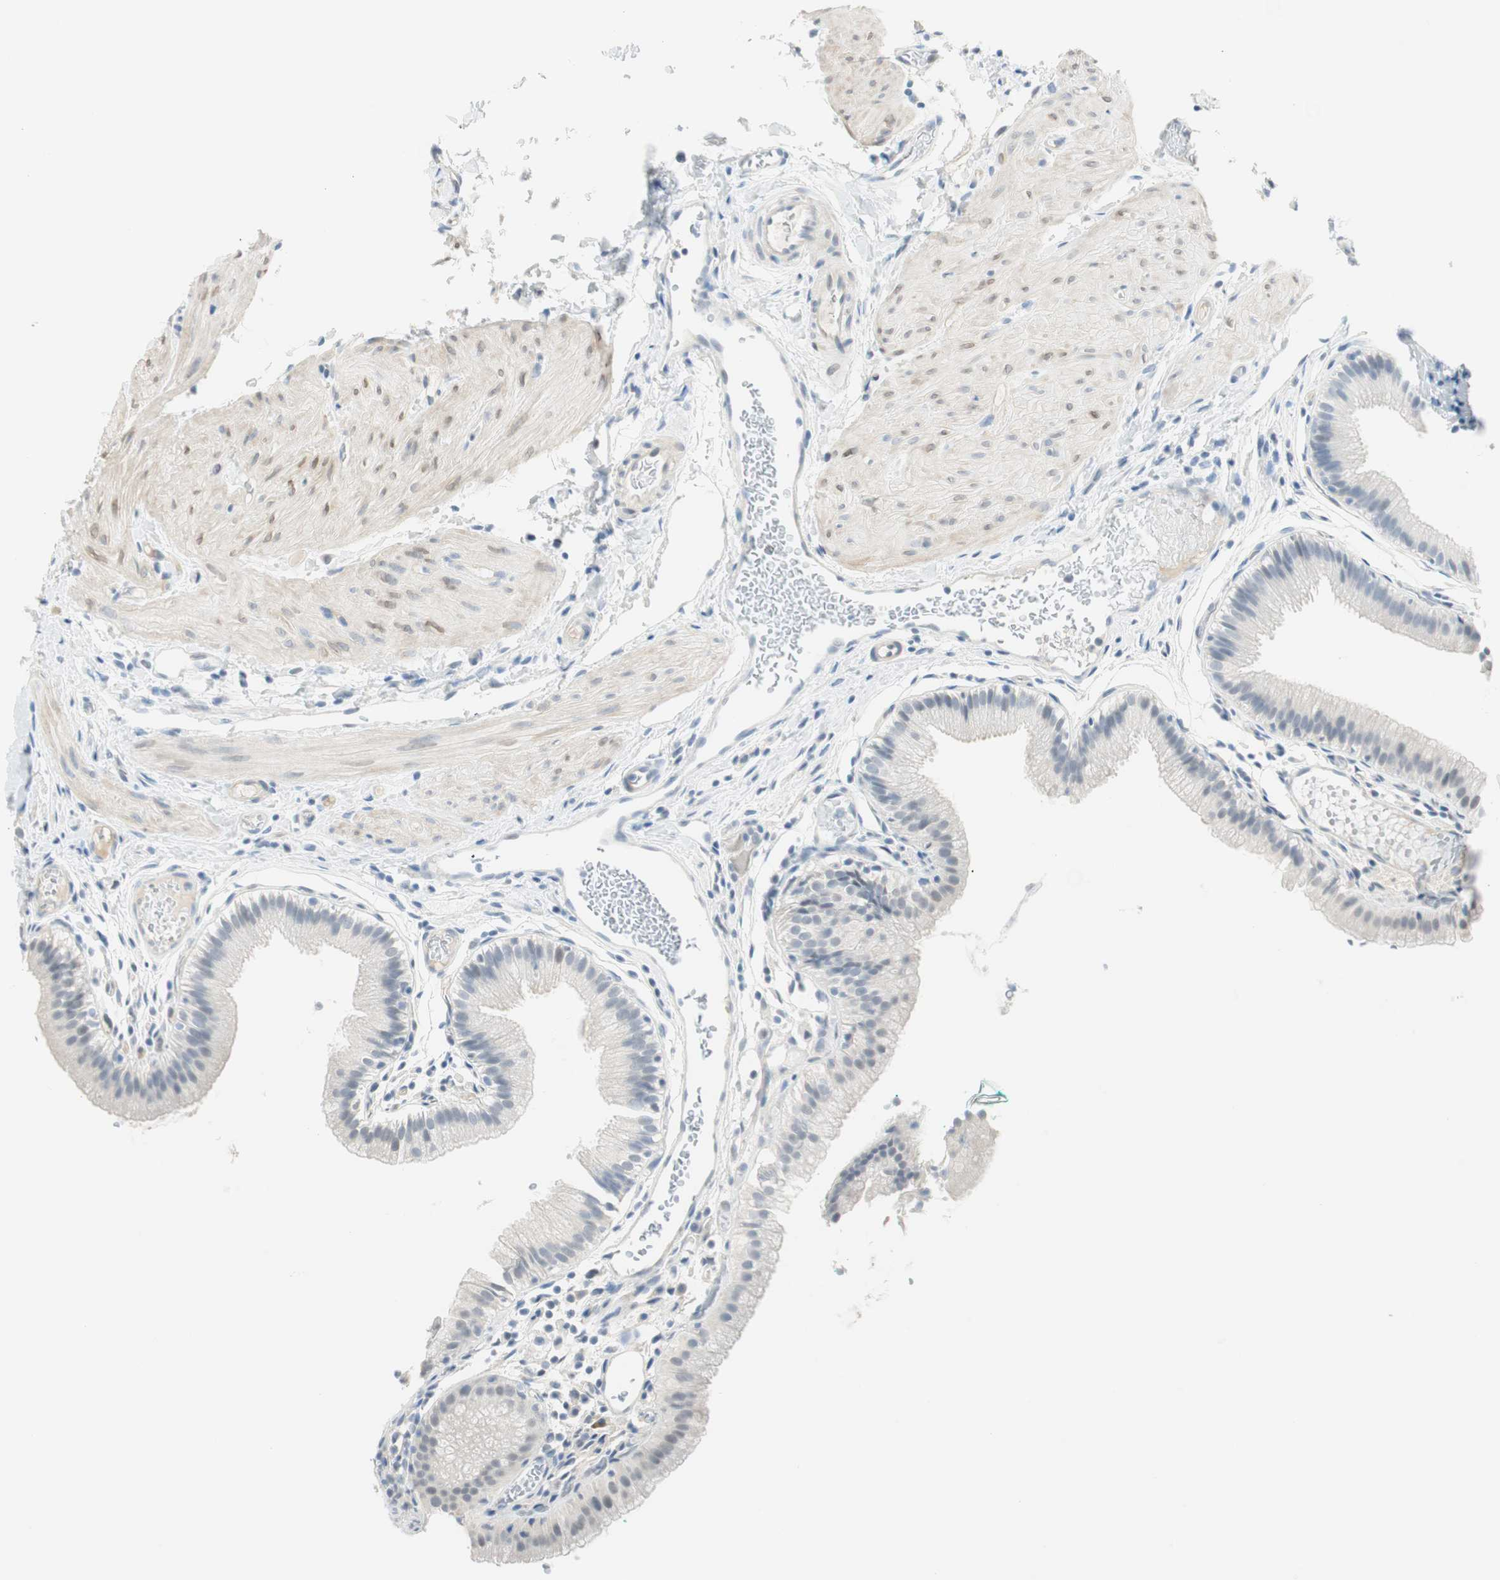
{"staining": {"intensity": "negative", "quantity": "none", "location": "none"}, "tissue": "gallbladder", "cell_type": "Glandular cells", "image_type": "normal", "snomed": [{"axis": "morphology", "description": "Normal tissue, NOS"}, {"axis": "topography", "description": "Gallbladder"}], "caption": "DAB immunohistochemical staining of normal human gallbladder demonstrates no significant staining in glandular cells.", "gene": "MLLT10", "patient": {"sex": "female", "age": 26}}